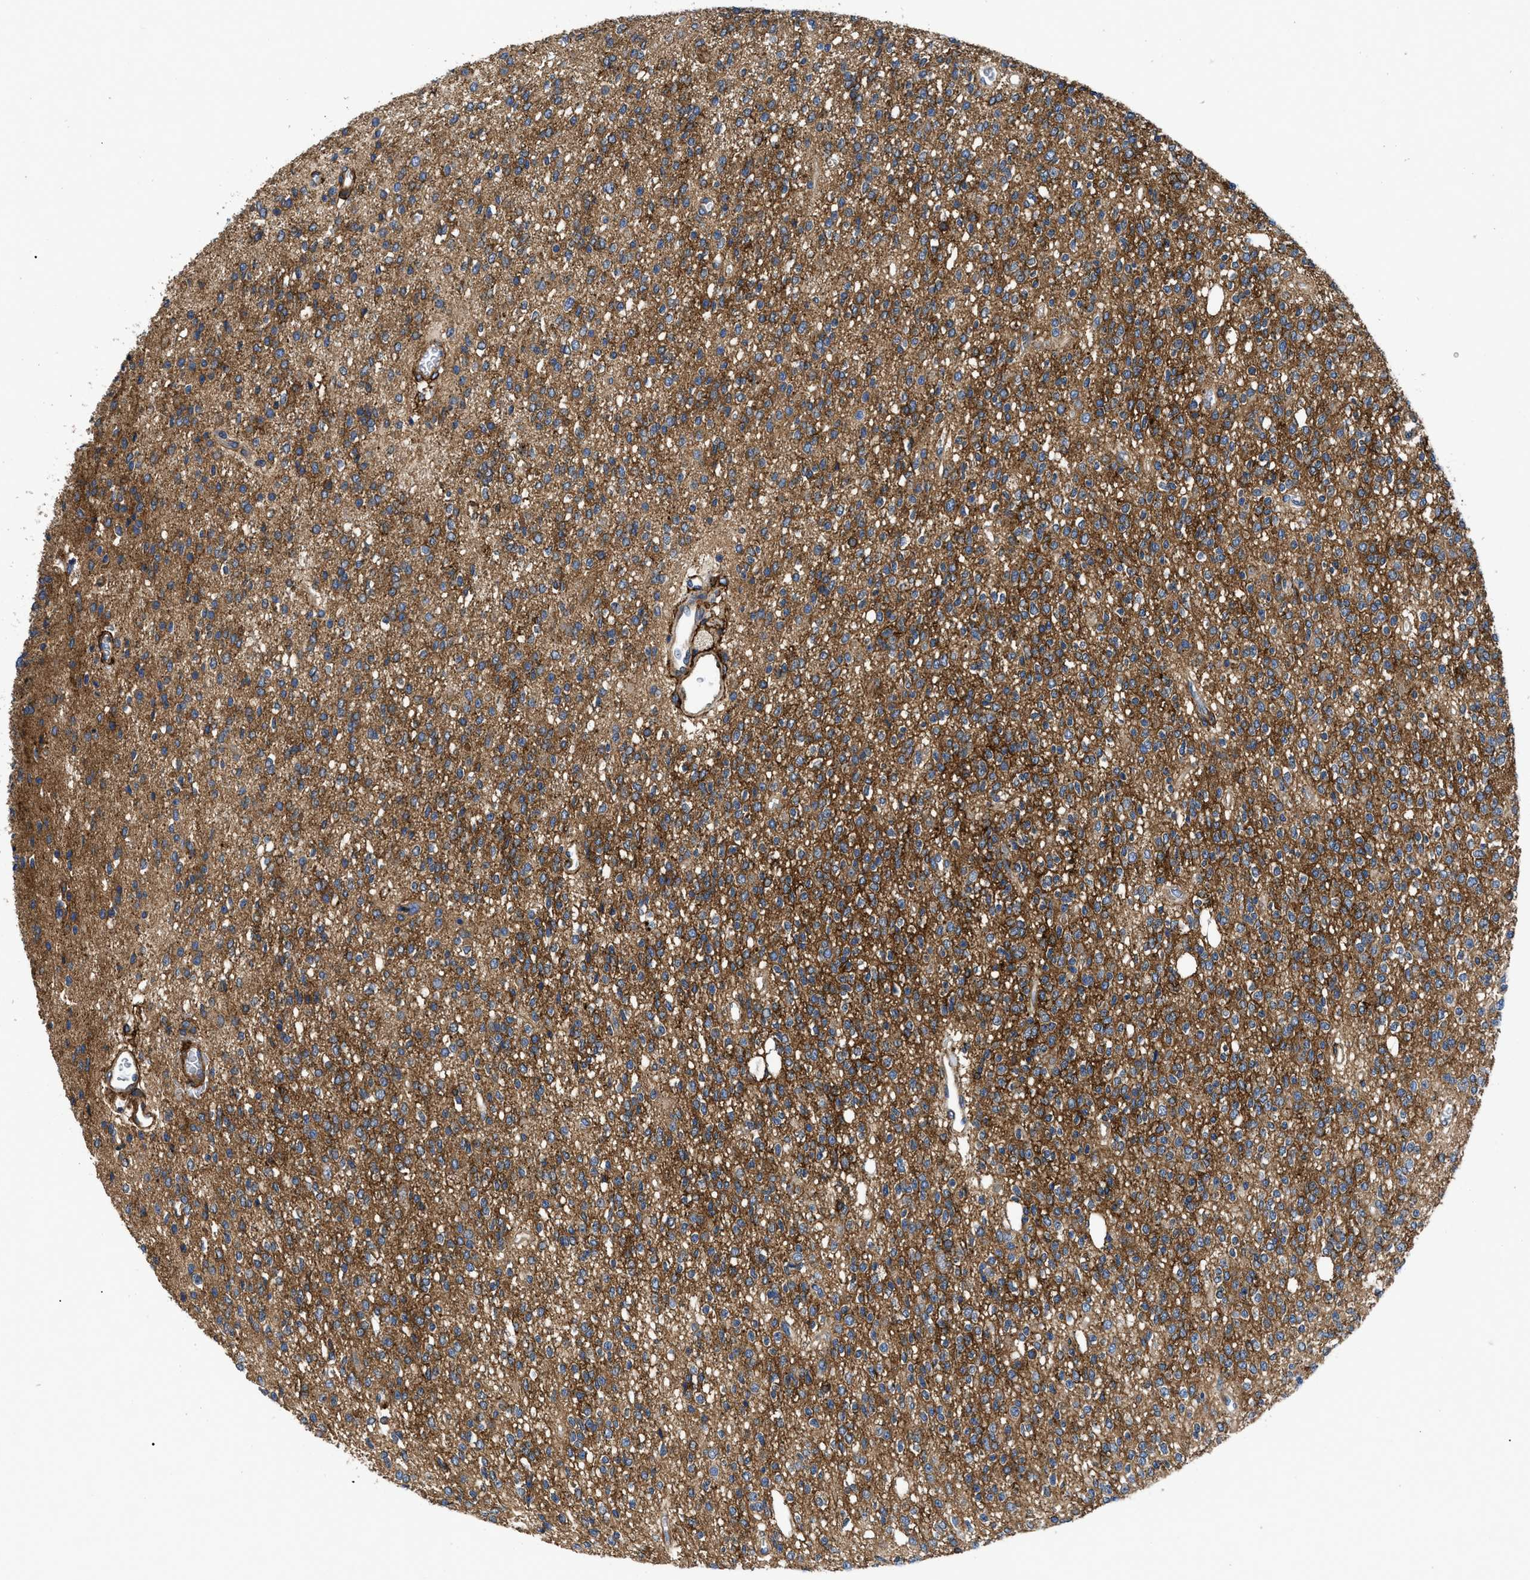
{"staining": {"intensity": "strong", "quantity": ">75%", "location": "cytoplasmic/membranous"}, "tissue": "glioma", "cell_type": "Tumor cells", "image_type": "cancer", "snomed": [{"axis": "morphology", "description": "Glioma, malignant, High grade"}, {"axis": "topography", "description": "Brain"}], "caption": "Glioma stained for a protein (brown) shows strong cytoplasmic/membranous positive positivity in about >75% of tumor cells.", "gene": "NT5E", "patient": {"sex": "male", "age": 34}}